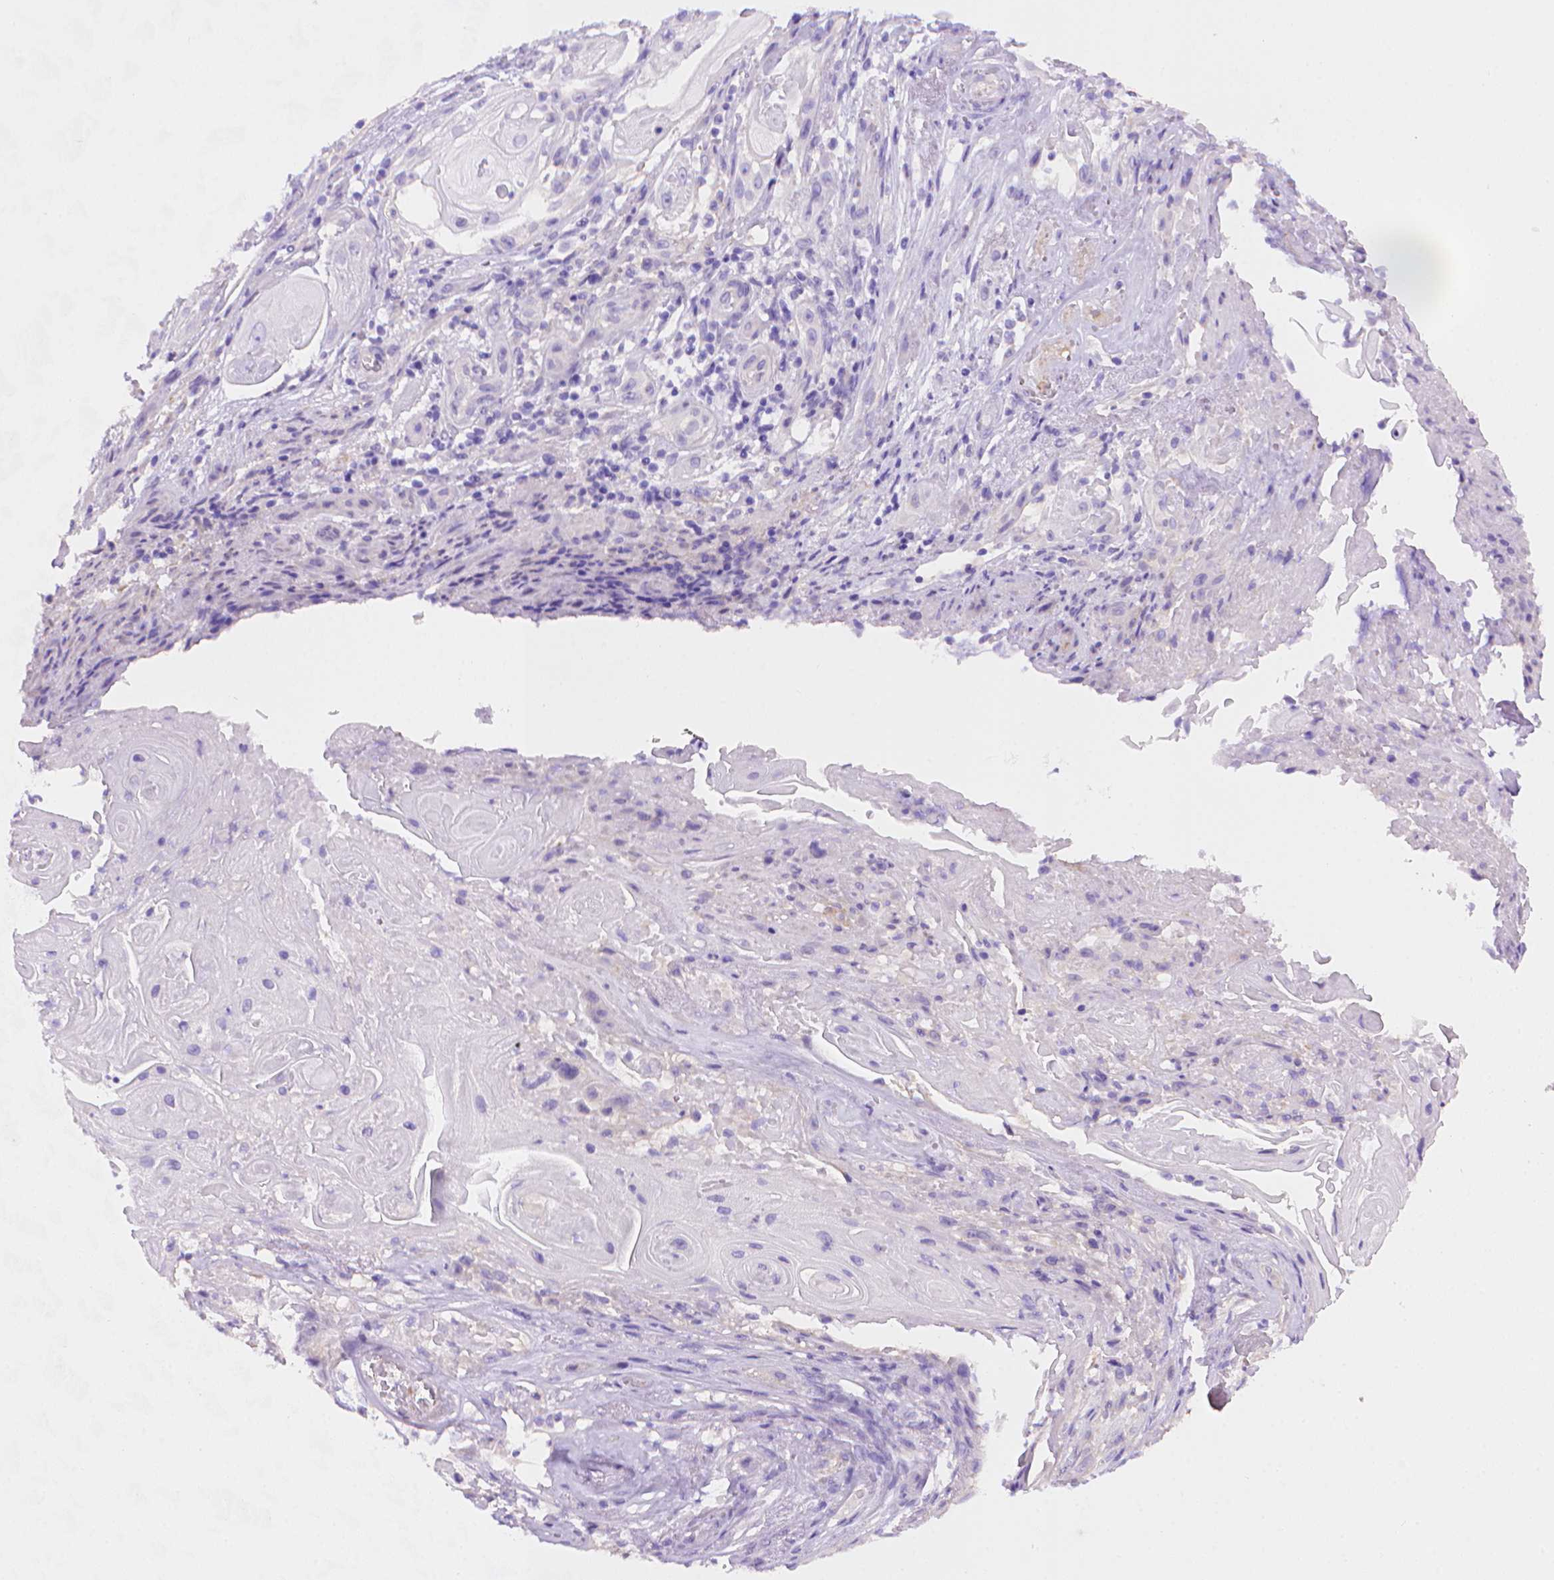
{"staining": {"intensity": "negative", "quantity": "none", "location": "none"}, "tissue": "skin cancer", "cell_type": "Tumor cells", "image_type": "cancer", "snomed": [{"axis": "morphology", "description": "Squamous cell carcinoma, NOS"}, {"axis": "topography", "description": "Skin"}], "caption": "Tumor cells are negative for protein expression in human skin squamous cell carcinoma.", "gene": "AMMECR1", "patient": {"sex": "male", "age": 62}}